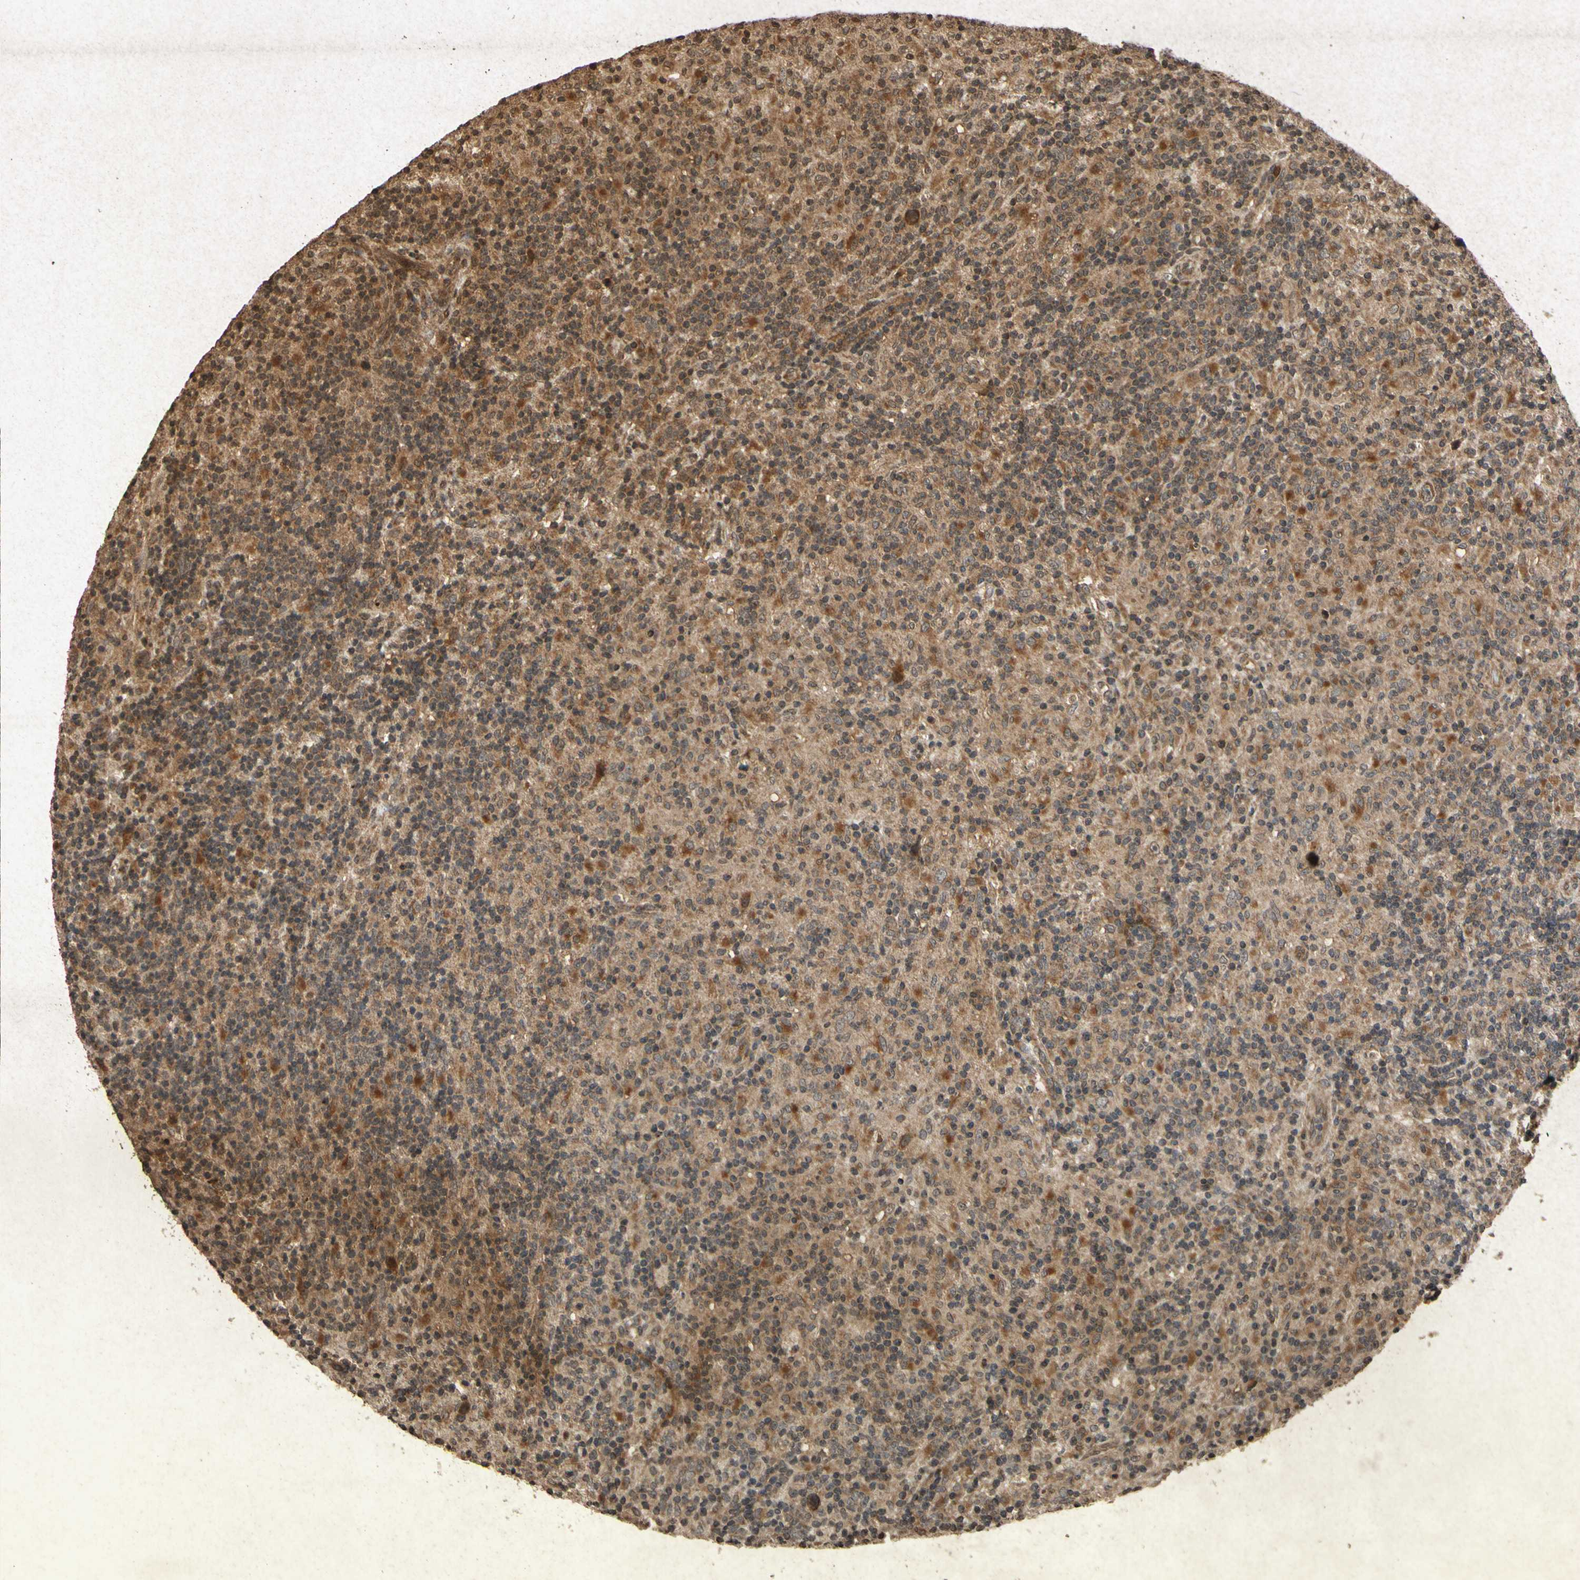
{"staining": {"intensity": "strong", "quantity": ">75%", "location": "cytoplasmic/membranous,nuclear"}, "tissue": "lymphoma", "cell_type": "Tumor cells", "image_type": "cancer", "snomed": [{"axis": "morphology", "description": "Hodgkin's disease, NOS"}, {"axis": "topography", "description": "Lymph node"}], "caption": "A photomicrograph showing strong cytoplasmic/membranous and nuclear positivity in about >75% of tumor cells in lymphoma, as visualized by brown immunohistochemical staining.", "gene": "ATP6V1H", "patient": {"sex": "male", "age": 70}}